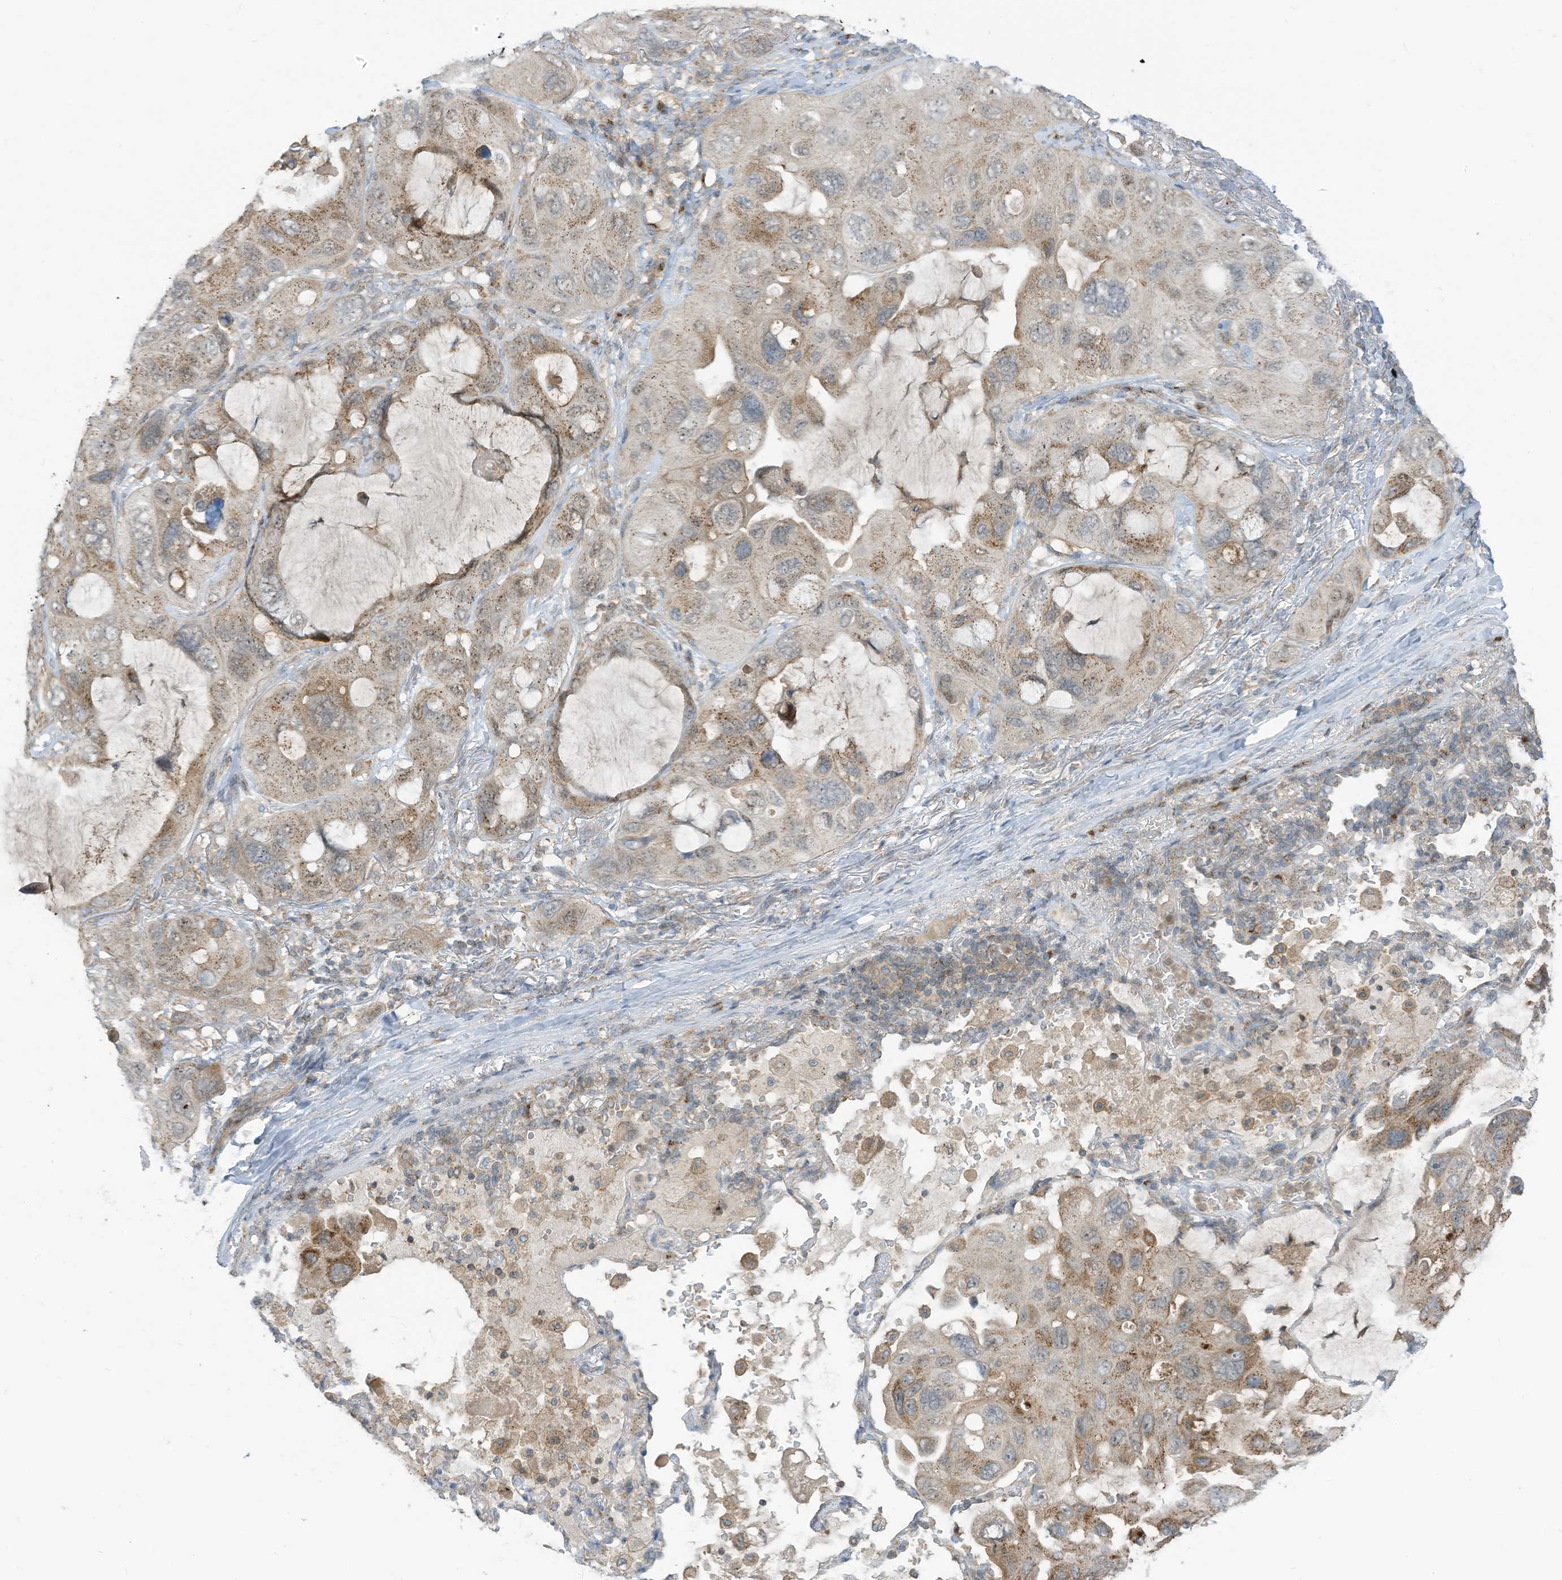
{"staining": {"intensity": "moderate", "quantity": "25%-75%", "location": "cytoplasmic/membranous"}, "tissue": "lung cancer", "cell_type": "Tumor cells", "image_type": "cancer", "snomed": [{"axis": "morphology", "description": "Squamous cell carcinoma, NOS"}, {"axis": "topography", "description": "Lung"}], "caption": "A high-resolution micrograph shows IHC staining of lung cancer (squamous cell carcinoma), which shows moderate cytoplasmic/membranous expression in approximately 25%-75% of tumor cells.", "gene": "PARVG", "patient": {"sex": "female", "age": 73}}